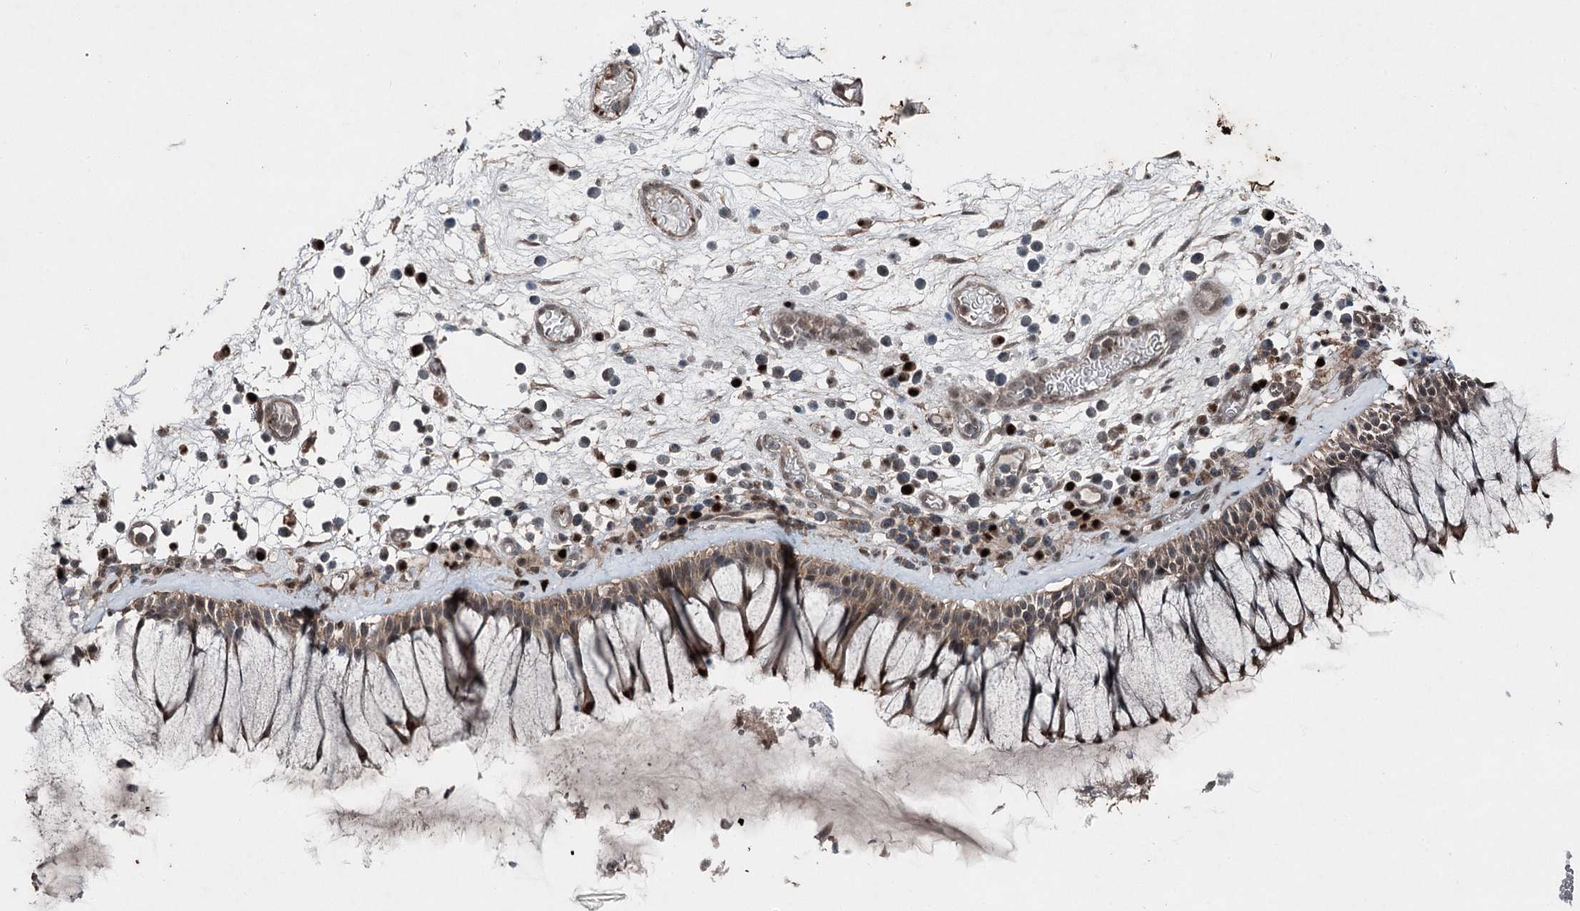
{"staining": {"intensity": "moderate", "quantity": ">75%", "location": "cytoplasmic/membranous"}, "tissue": "nasopharynx", "cell_type": "Respiratory epithelial cells", "image_type": "normal", "snomed": [{"axis": "morphology", "description": "Normal tissue, NOS"}, {"axis": "morphology", "description": "Inflammation, NOS"}, {"axis": "topography", "description": "Nasopharynx"}], "caption": "This is a photomicrograph of immunohistochemistry staining of normal nasopharynx, which shows moderate expression in the cytoplasmic/membranous of respiratory epithelial cells.", "gene": "BORCS7", "patient": {"sex": "male", "age": 70}}